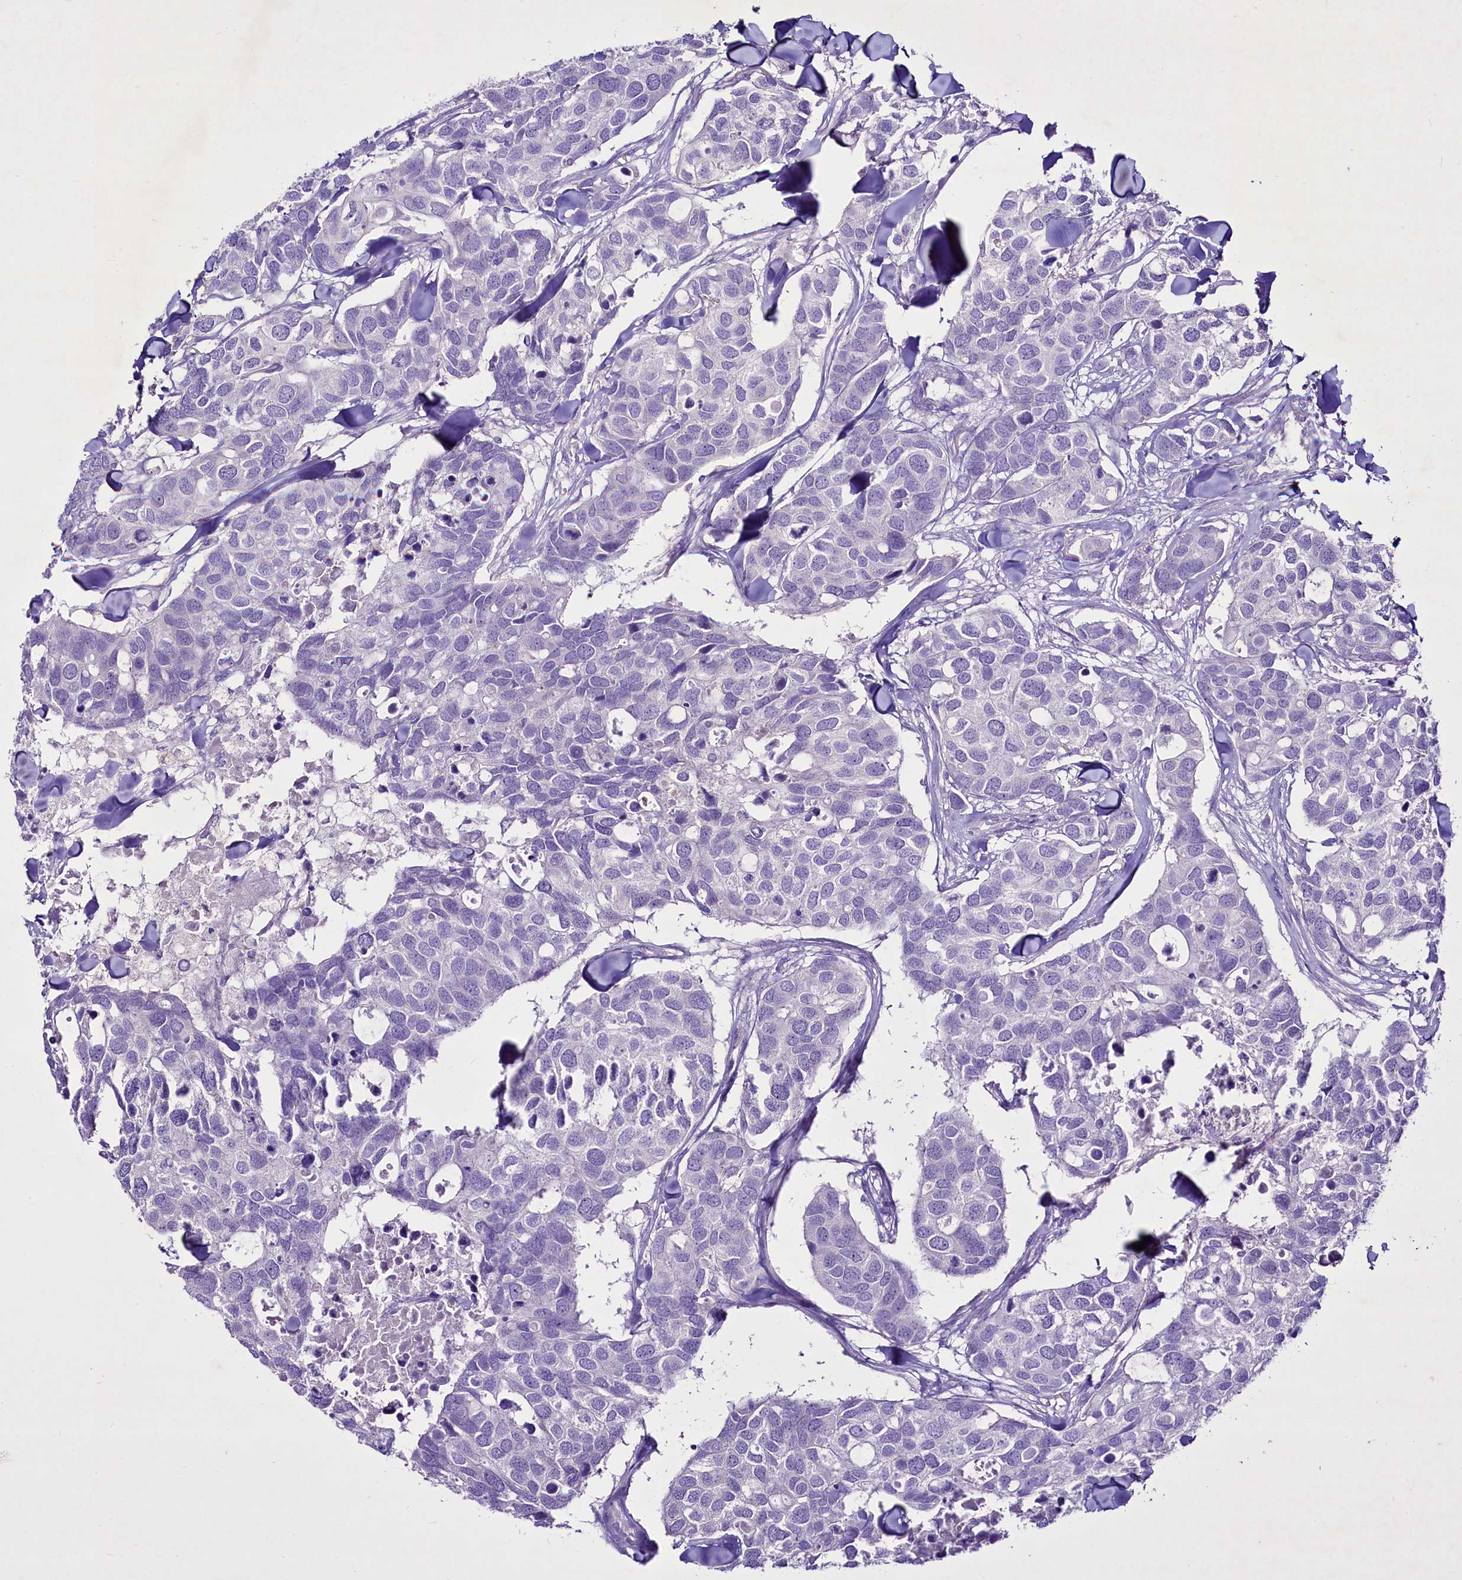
{"staining": {"intensity": "negative", "quantity": "none", "location": "none"}, "tissue": "breast cancer", "cell_type": "Tumor cells", "image_type": "cancer", "snomed": [{"axis": "morphology", "description": "Duct carcinoma"}, {"axis": "topography", "description": "Breast"}], "caption": "Micrograph shows no significant protein positivity in tumor cells of breast cancer.", "gene": "FAM209B", "patient": {"sex": "female", "age": 83}}